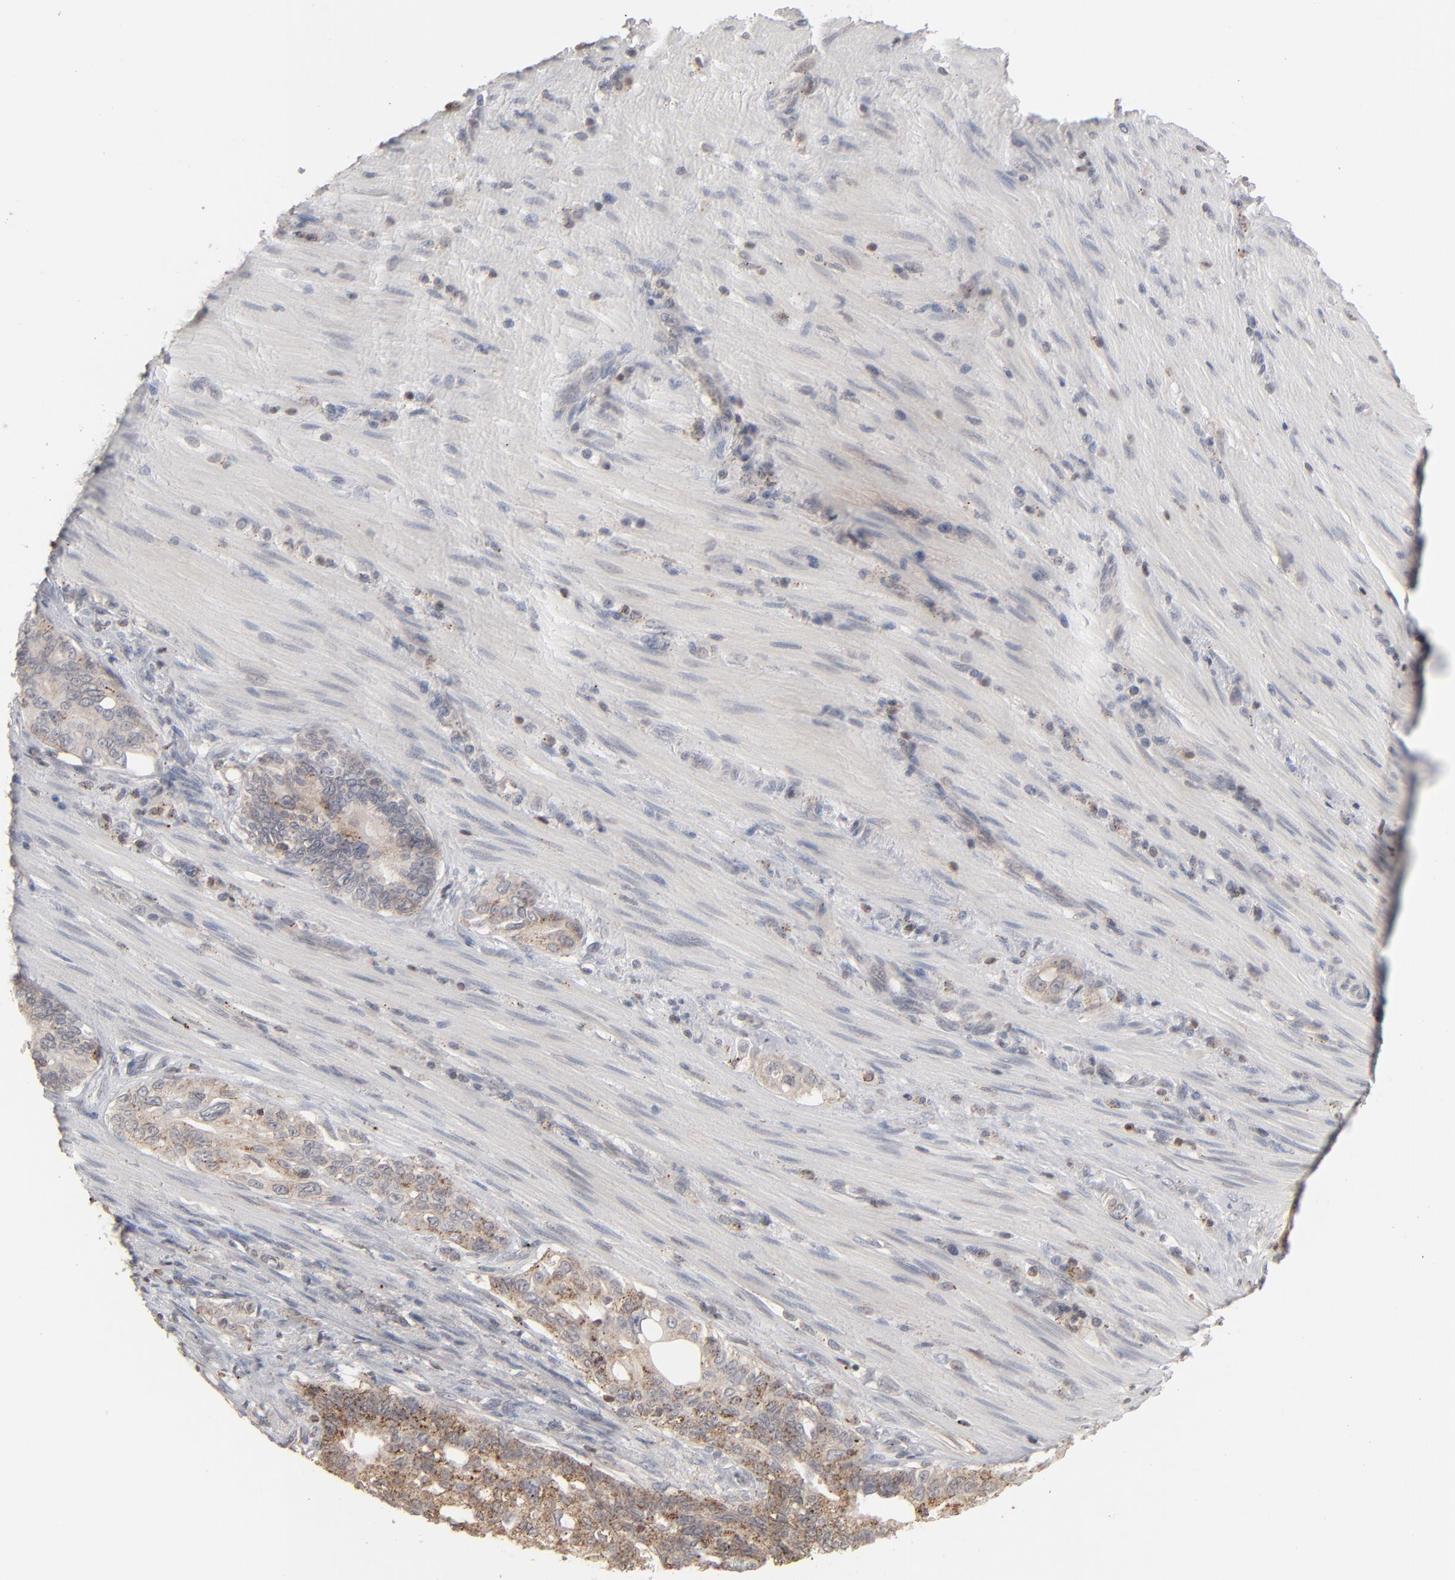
{"staining": {"intensity": "moderate", "quantity": ">75%", "location": "cytoplasmic/membranous"}, "tissue": "pancreatic cancer", "cell_type": "Tumor cells", "image_type": "cancer", "snomed": [{"axis": "morphology", "description": "Normal tissue, NOS"}, {"axis": "topography", "description": "Pancreas"}], "caption": "This micrograph exhibits pancreatic cancer stained with immunohistochemistry (IHC) to label a protein in brown. The cytoplasmic/membranous of tumor cells show moderate positivity for the protein. Nuclei are counter-stained blue.", "gene": "STAT4", "patient": {"sex": "male", "age": 42}}